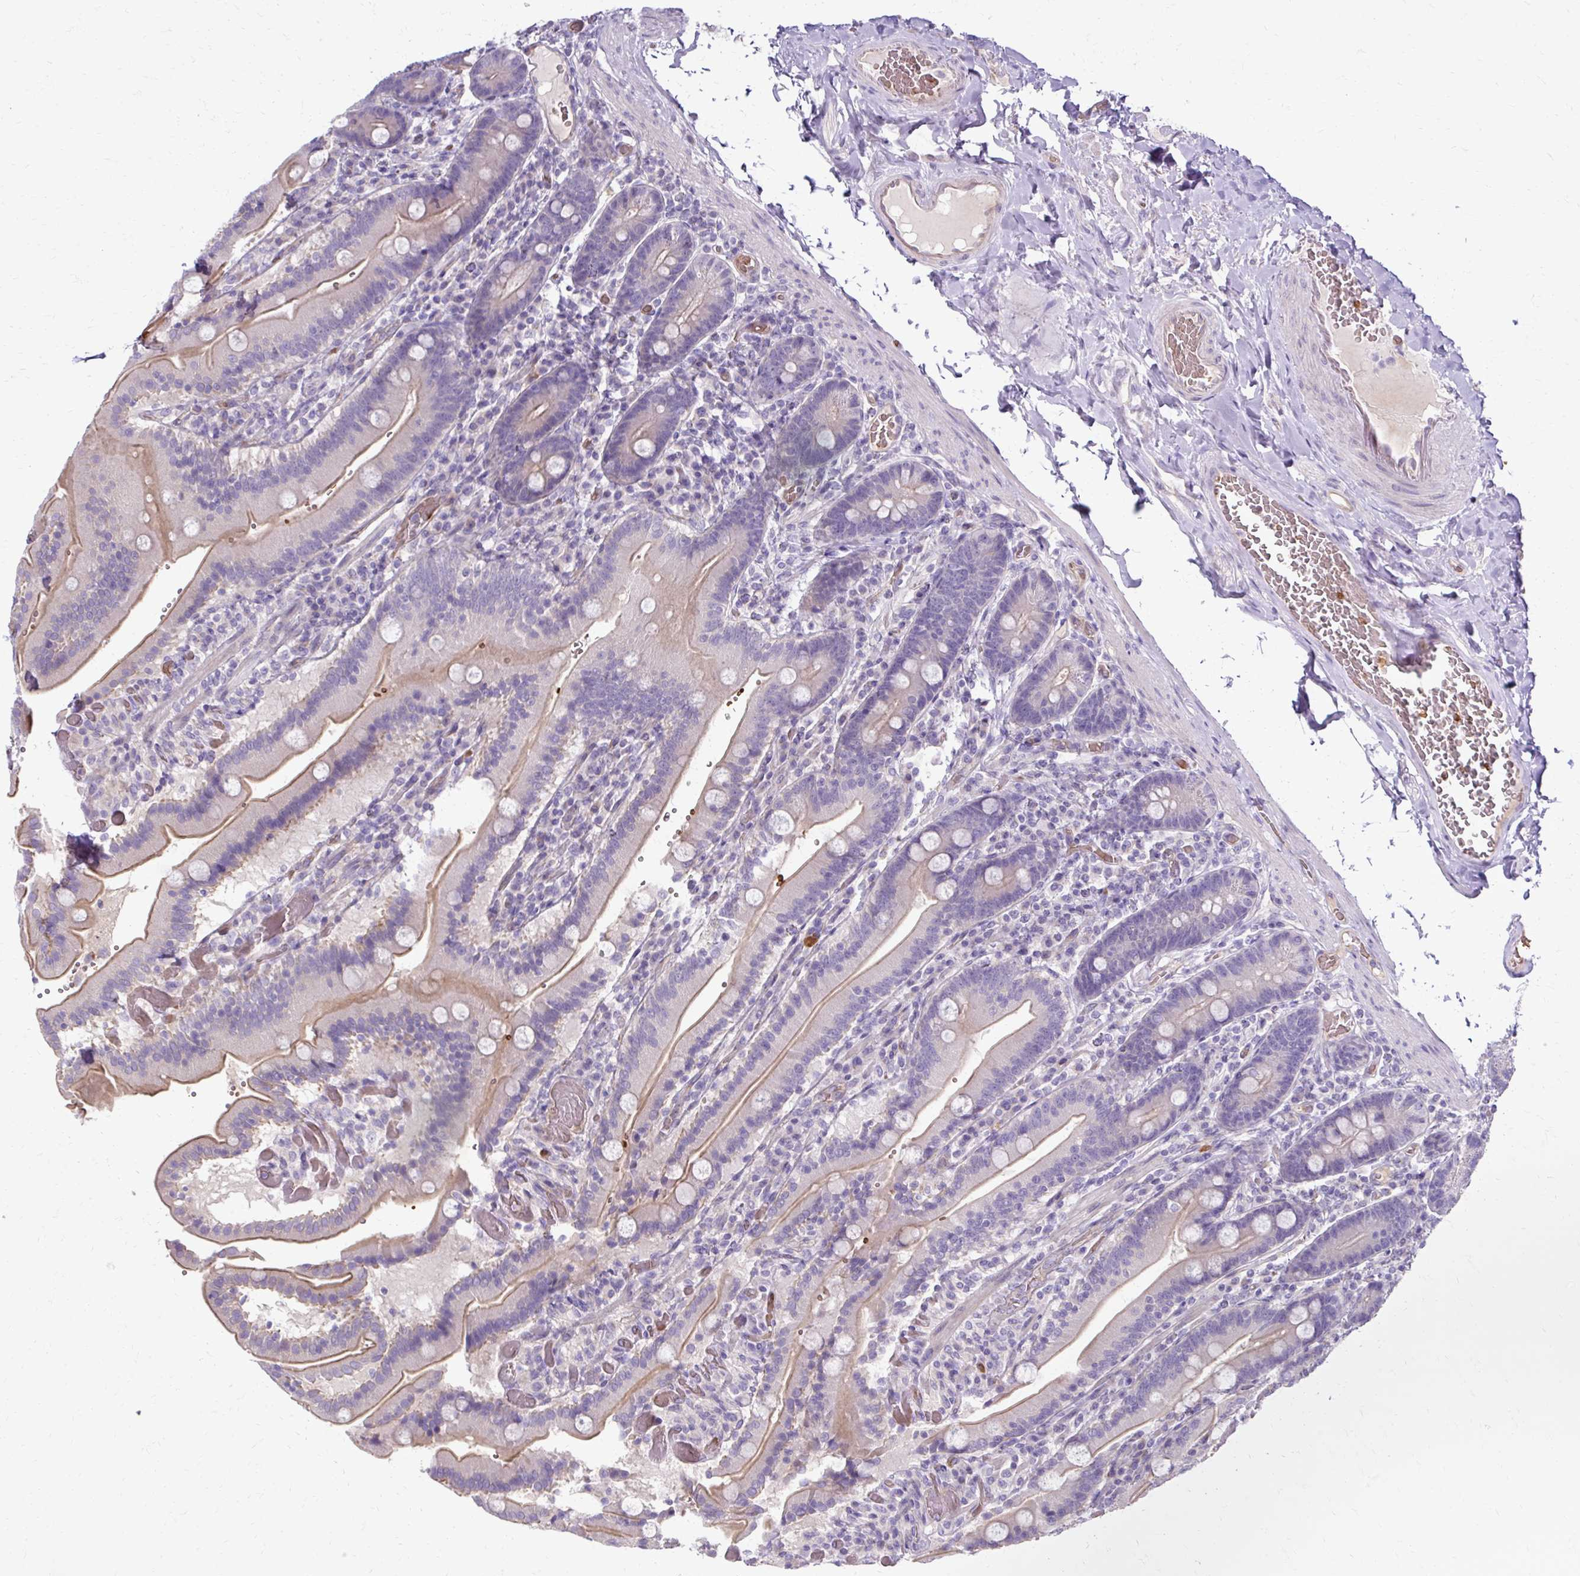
{"staining": {"intensity": "moderate", "quantity": "25%-75%", "location": "cytoplasmic/membranous"}, "tissue": "duodenum", "cell_type": "Glandular cells", "image_type": "normal", "snomed": [{"axis": "morphology", "description": "Normal tissue, NOS"}, {"axis": "topography", "description": "Duodenum"}], "caption": "Unremarkable duodenum was stained to show a protein in brown. There is medium levels of moderate cytoplasmic/membranous expression in approximately 25%-75% of glandular cells. The staining was performed using DAB (3,3'-diaminobenzidine), with brown indicating positive protein expression. Nuclei are stained blue with hematoxylin.", "gene": "USHBP1", "patient": {"sex": "female", "age": 62}}